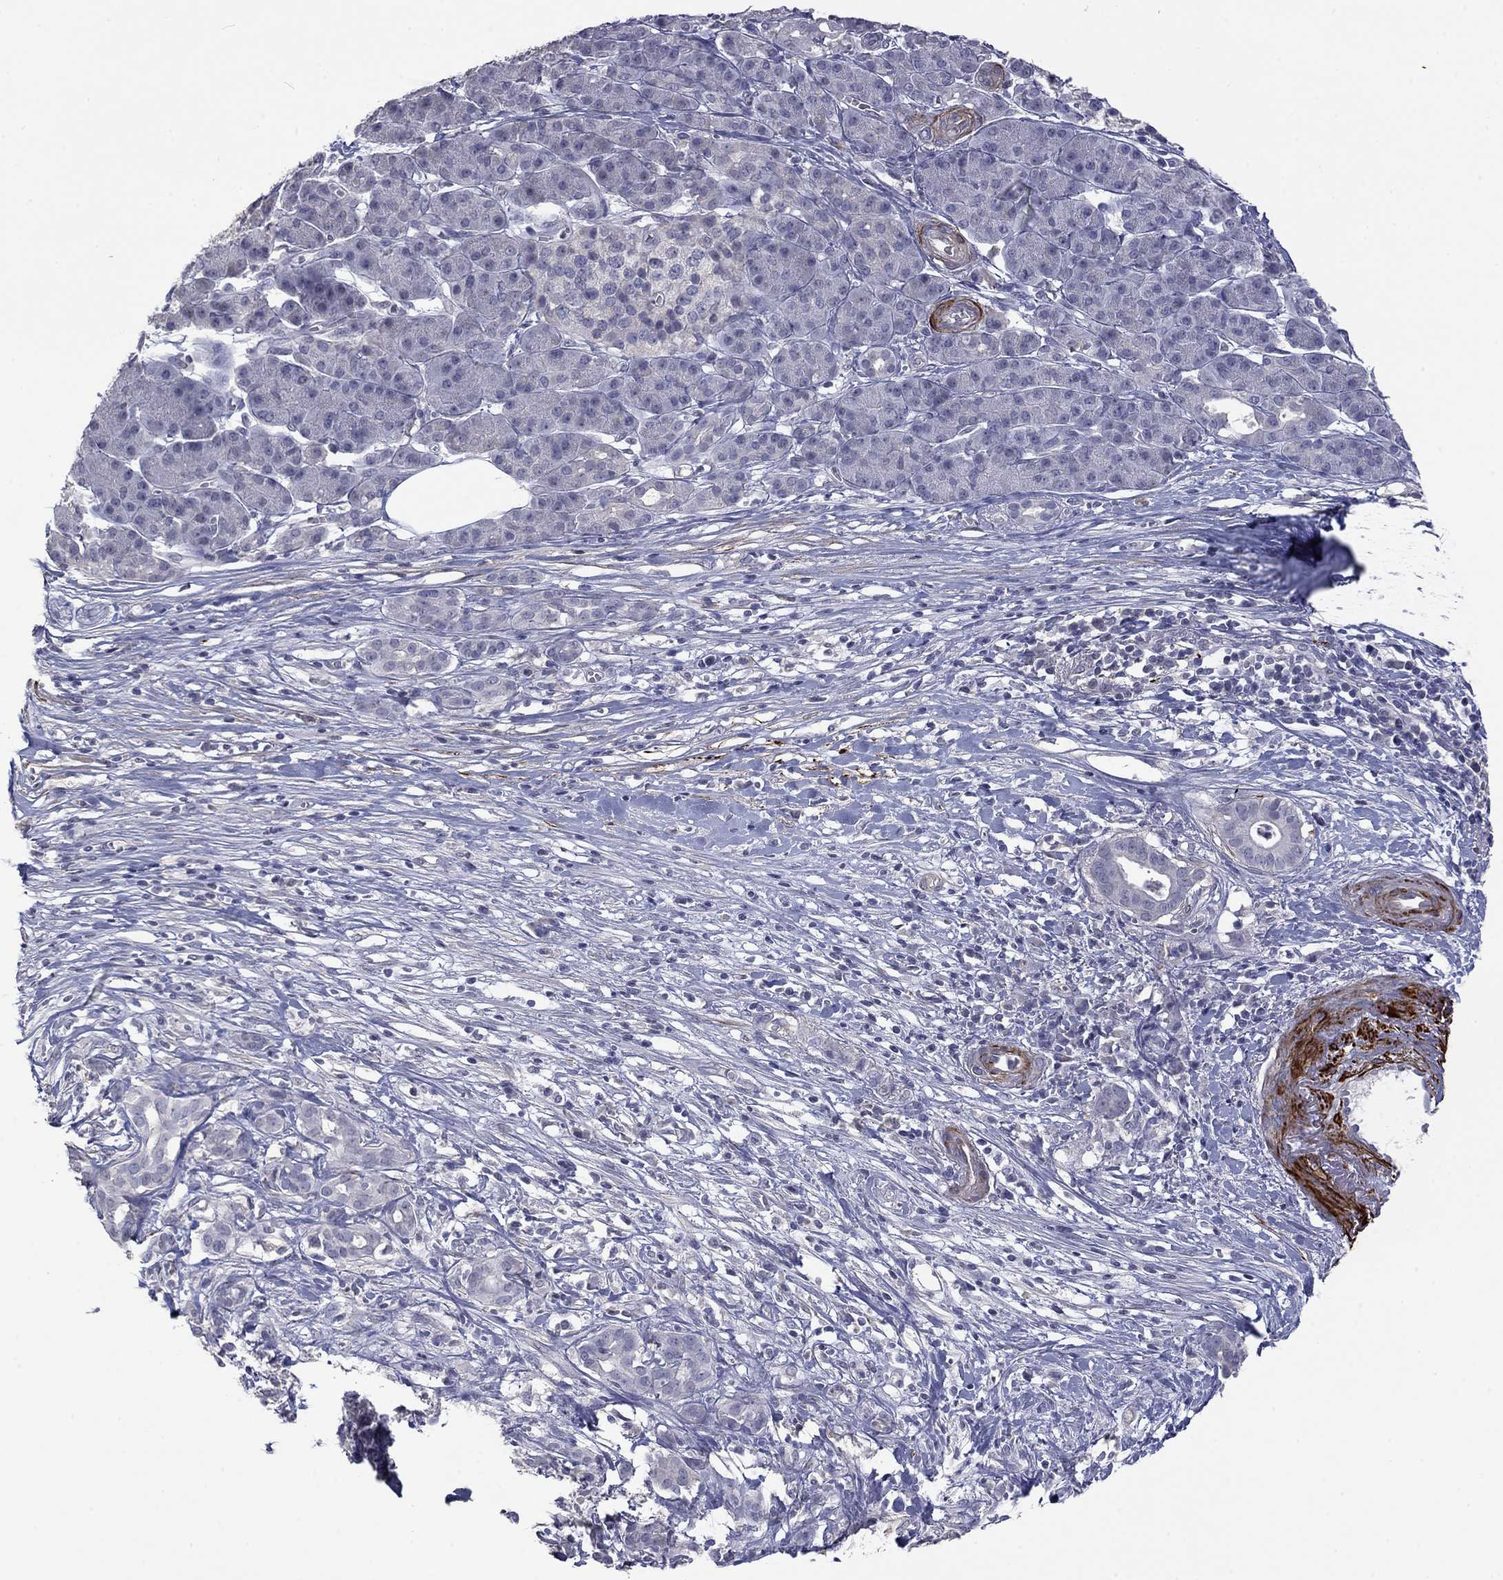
{"staining": {"intensity": "negative", "quantity": "none", "location": "none"}, "tissue": "pancreatic cancer", "cell_type": "Tumor cells", "image_type": "cancer", "snomed": [{"axis": "morphology", "description": "Adenocarcinoma, NOS"}, {"axis": "topography", "description": "Pancreas"}], "caption": "Tumor cells show no significant expression in pancreatic adenocarcinoma.", "gene": "IP6K3", "patient": {"sex": "male", "age": 61}}